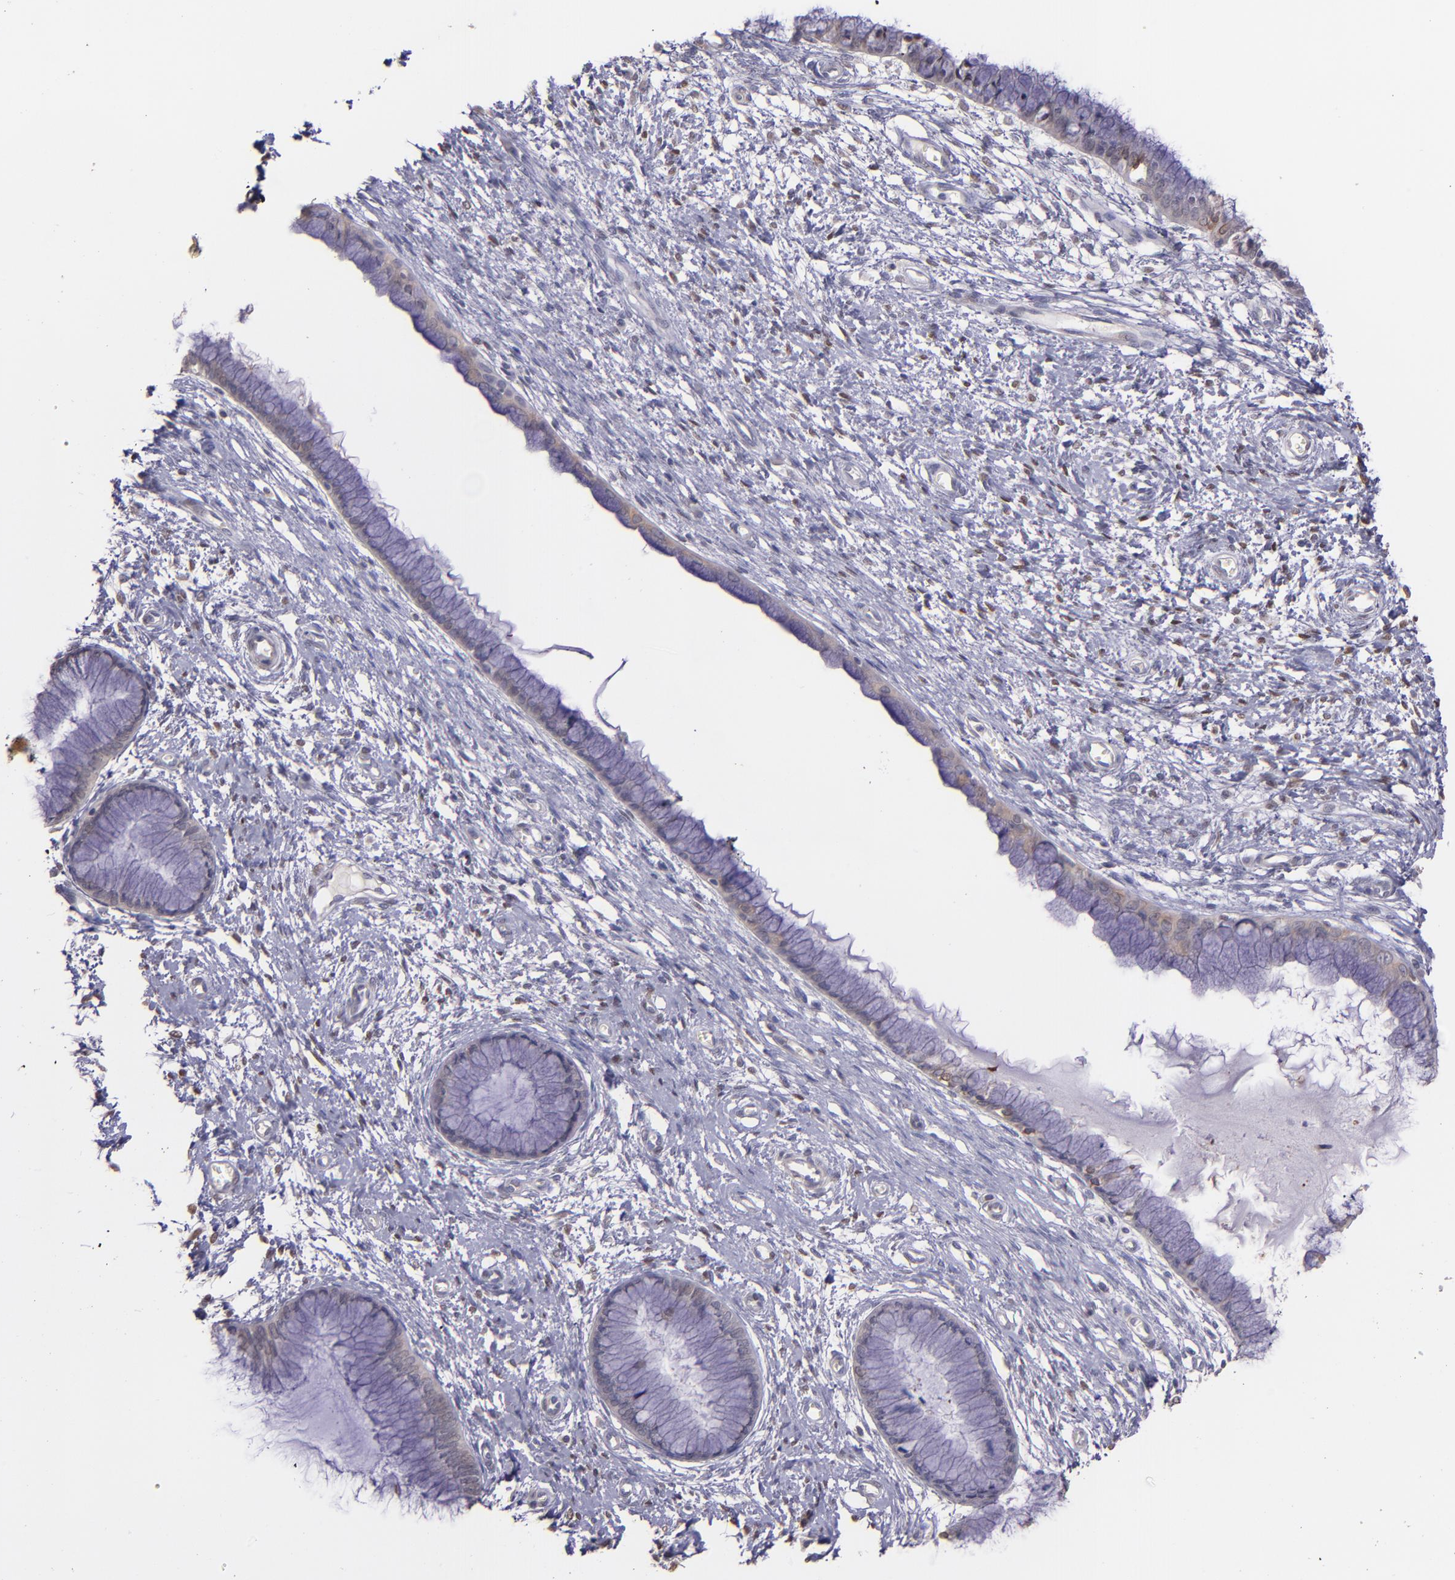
{"staining": {"intensity": "negative", "quantity": "none", "location": "none"}, "tissue": "cervix", "cell_type": "Glandular cells", "image_type": "normal", "snomed": [{"axis": "morphology", "description": "Normal tissue, NOS"}, {"axis": "topography", "description": "Cervix"}], "caption": "The immunohistochemistry histopathology image has no significant expression in glandular cells of cervix.", "gene": "NUP62CL", "patient": {"sex": "female", "age": 55}}